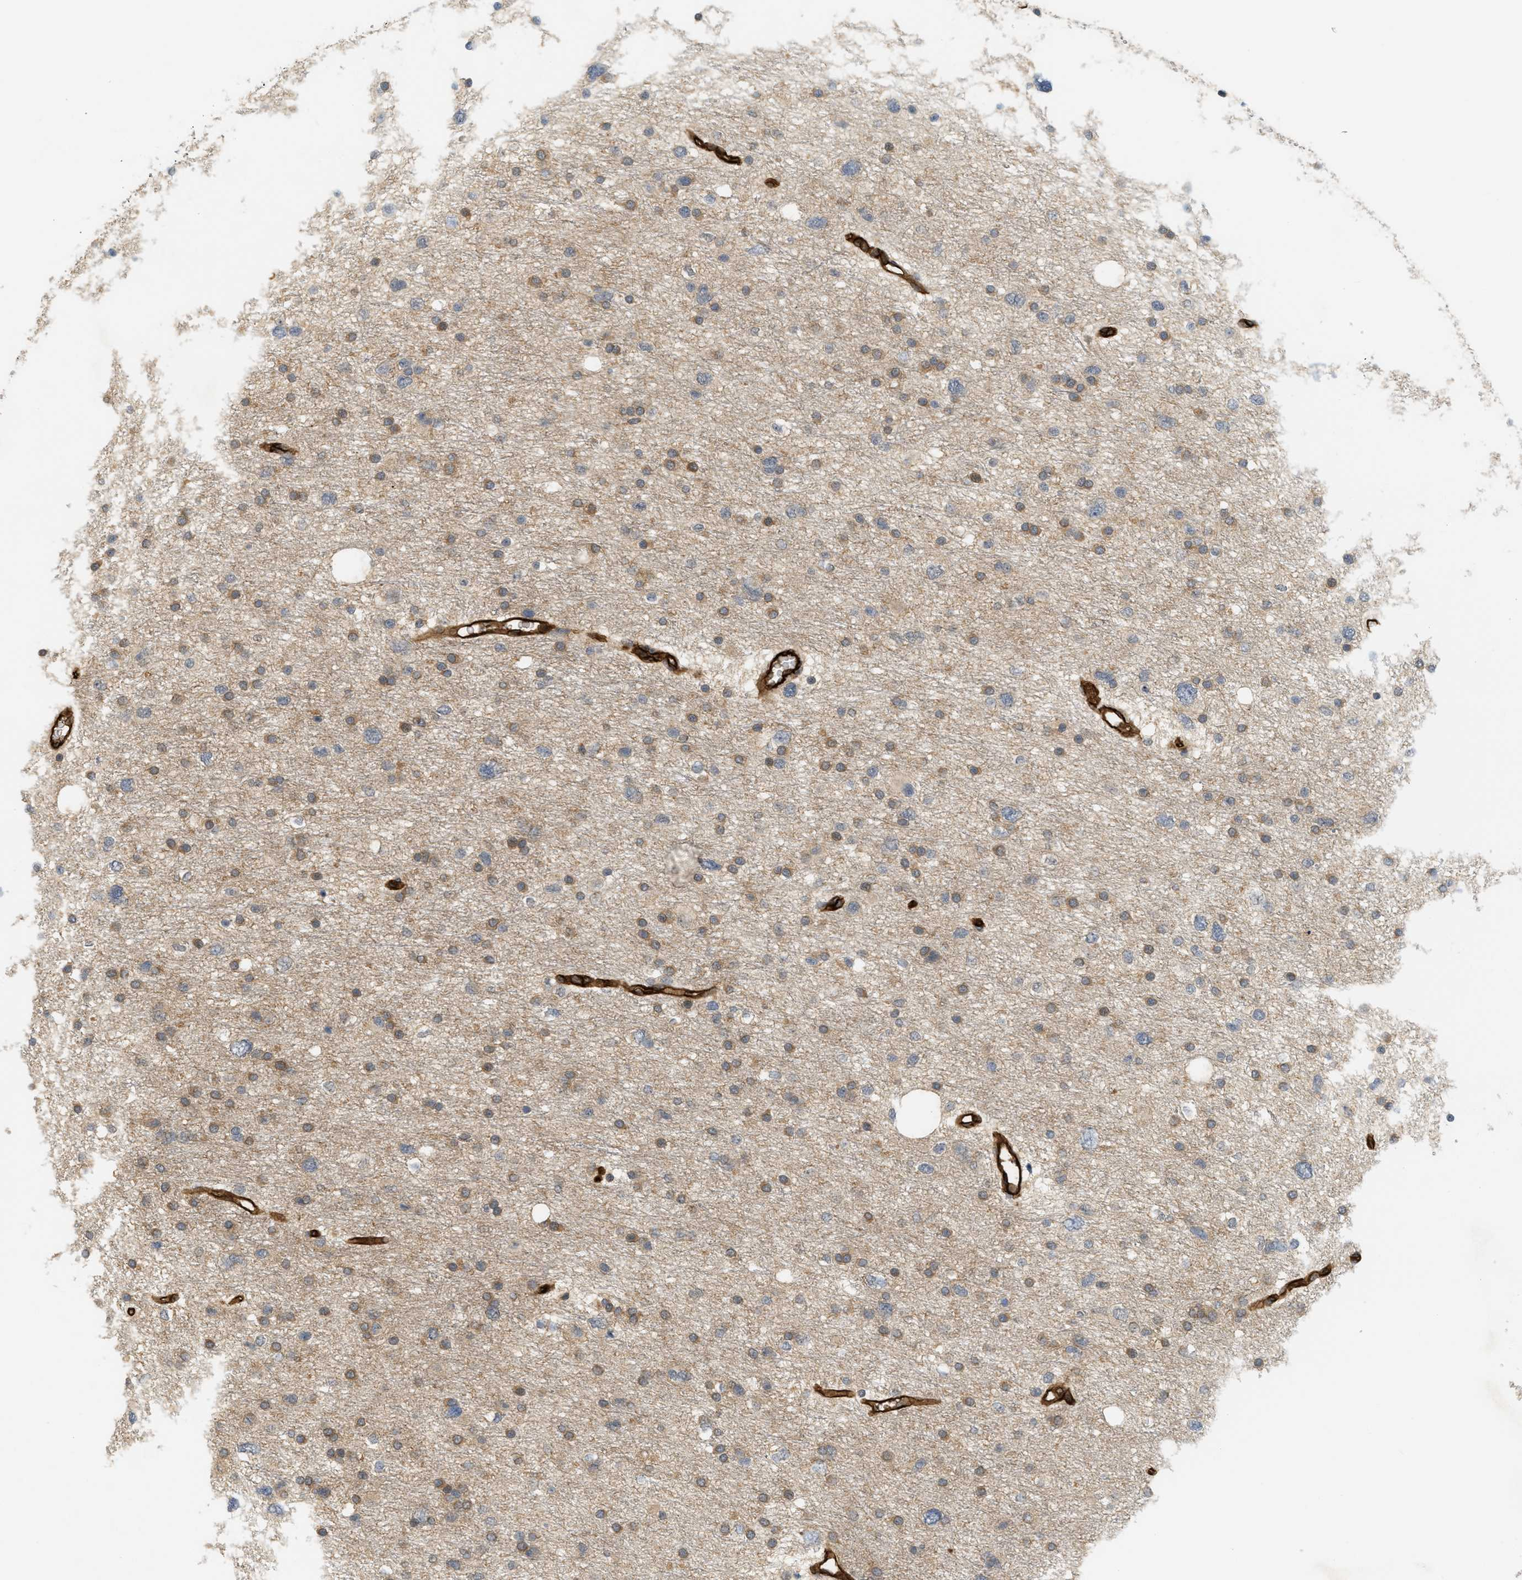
{"staining": {"intensity": "moderate", "quantity": "25%-75%", "location": "cytoplasmic/membranous"}, "tissue": "glioma", "cell_type": "Tumor cells", "image_type": "cancer", "snomed": [{"axis": "morphology", "description": "Glioma, malignant, Low grade"}, {"axis": "topography", "description": "Brain"}], "caption": "Brown immunohistochemical staining in malignant low-grade glioma shows moderate cytoplasmic/membranous positivity in about 25%-75% of tumor cells. The staining is performed using DAB brown chromogen to label protein expression. The nuclei are counter-stained blue using hematoxylin.", "gene": "PALMD", "patient": {"sex": "female", "age": 37}}